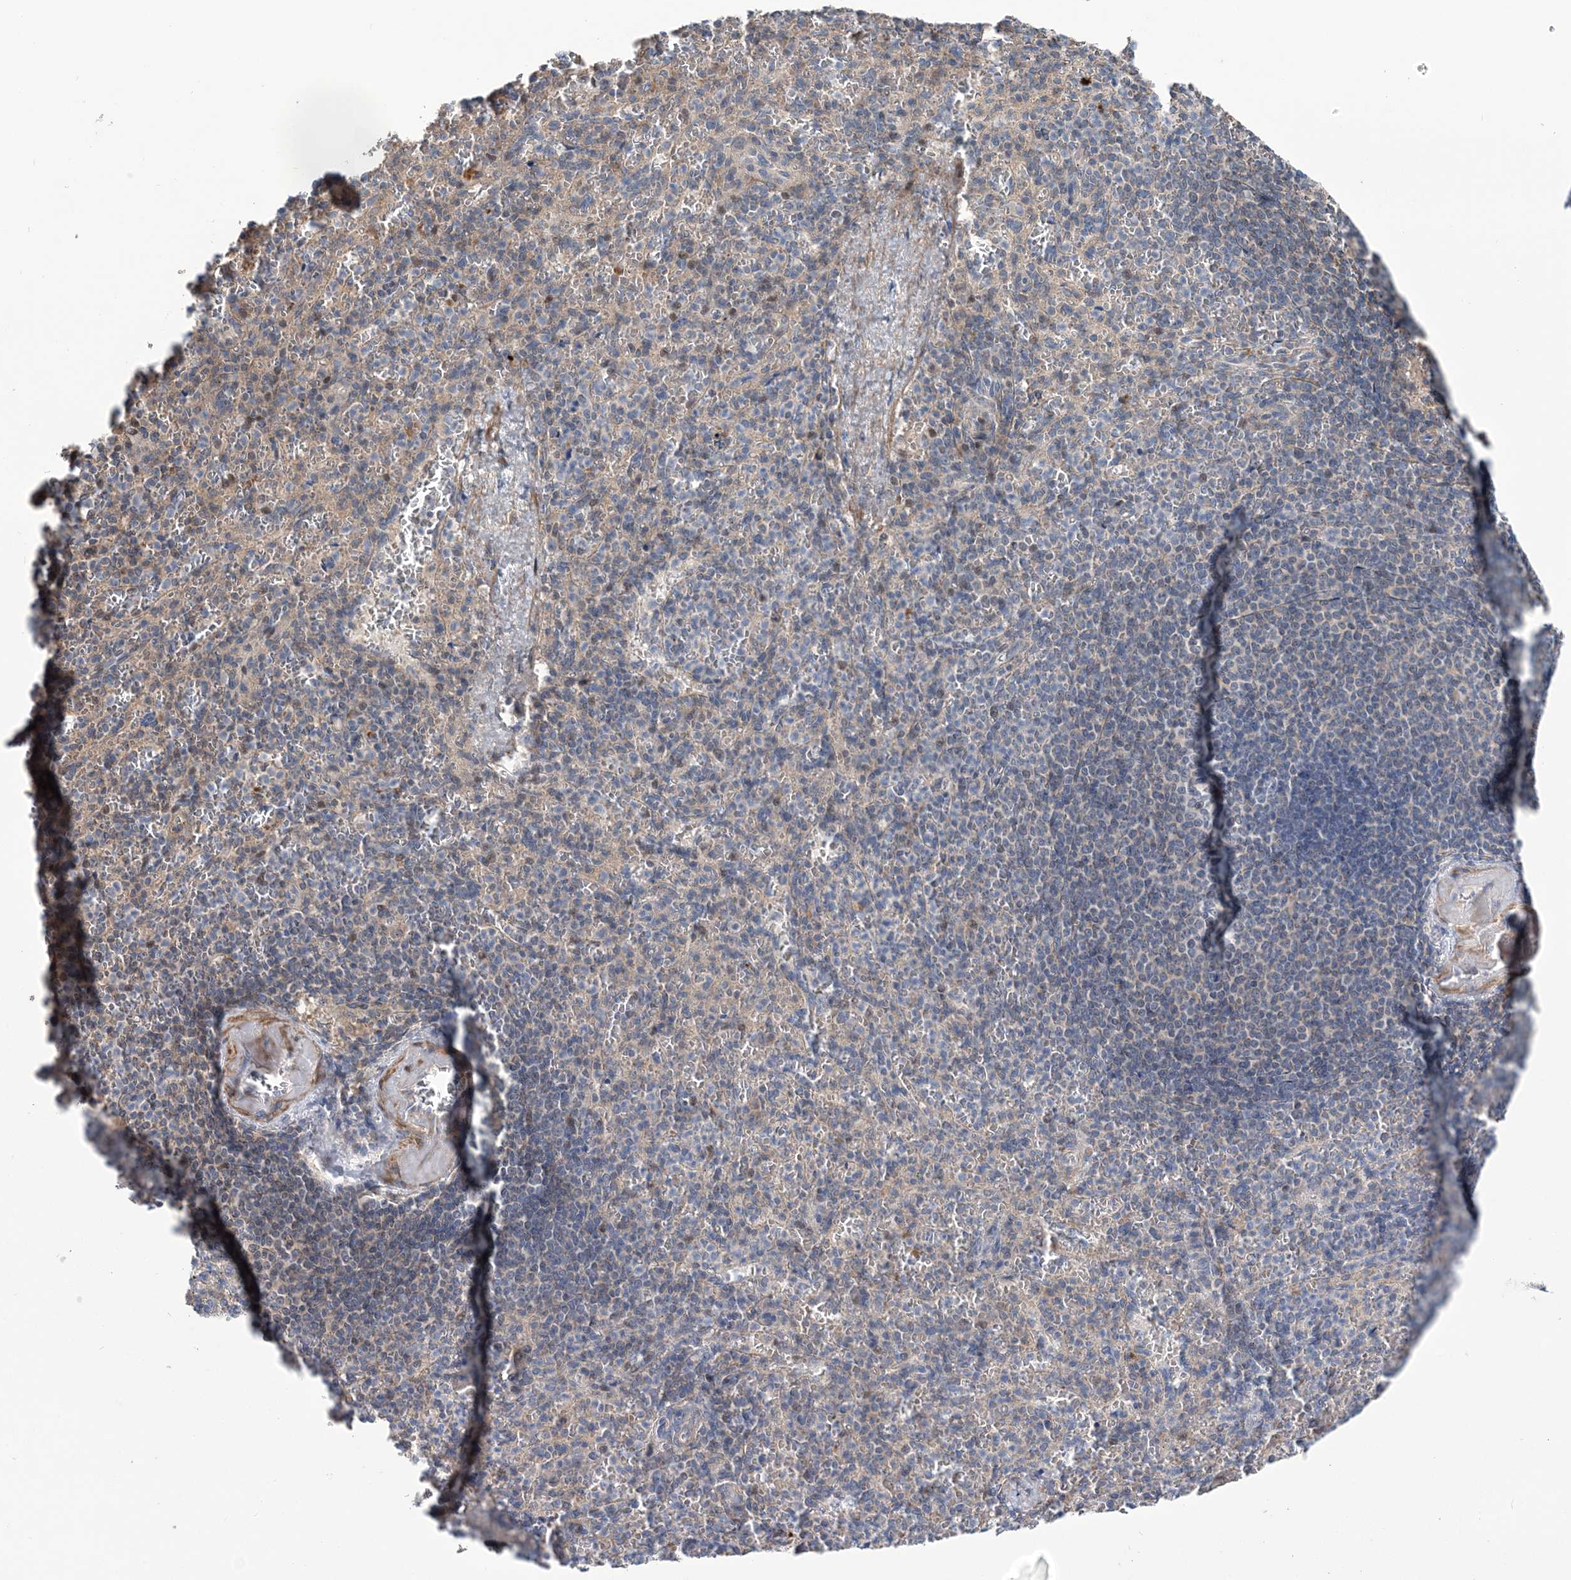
{"staining": {"intensity": "negative", "quantity": "none", "location": "none"}, "tissue": "spleen", "cell_type": "Cells in red pulp", "image_type": "normal", "snomed": [{"axis": "morphology", "description": "Normal tissue, NOS"}, {"axis": "topography", "description": "Spleen"}], "caption": "Immunohistochemistry (IHC) micrograph of unremarkable spleen stained for a protein (brown), which displays no staining in cells in red pulp.", "gene": "PPP2R2B", "patient": {"sex": "female", "age": 74}}